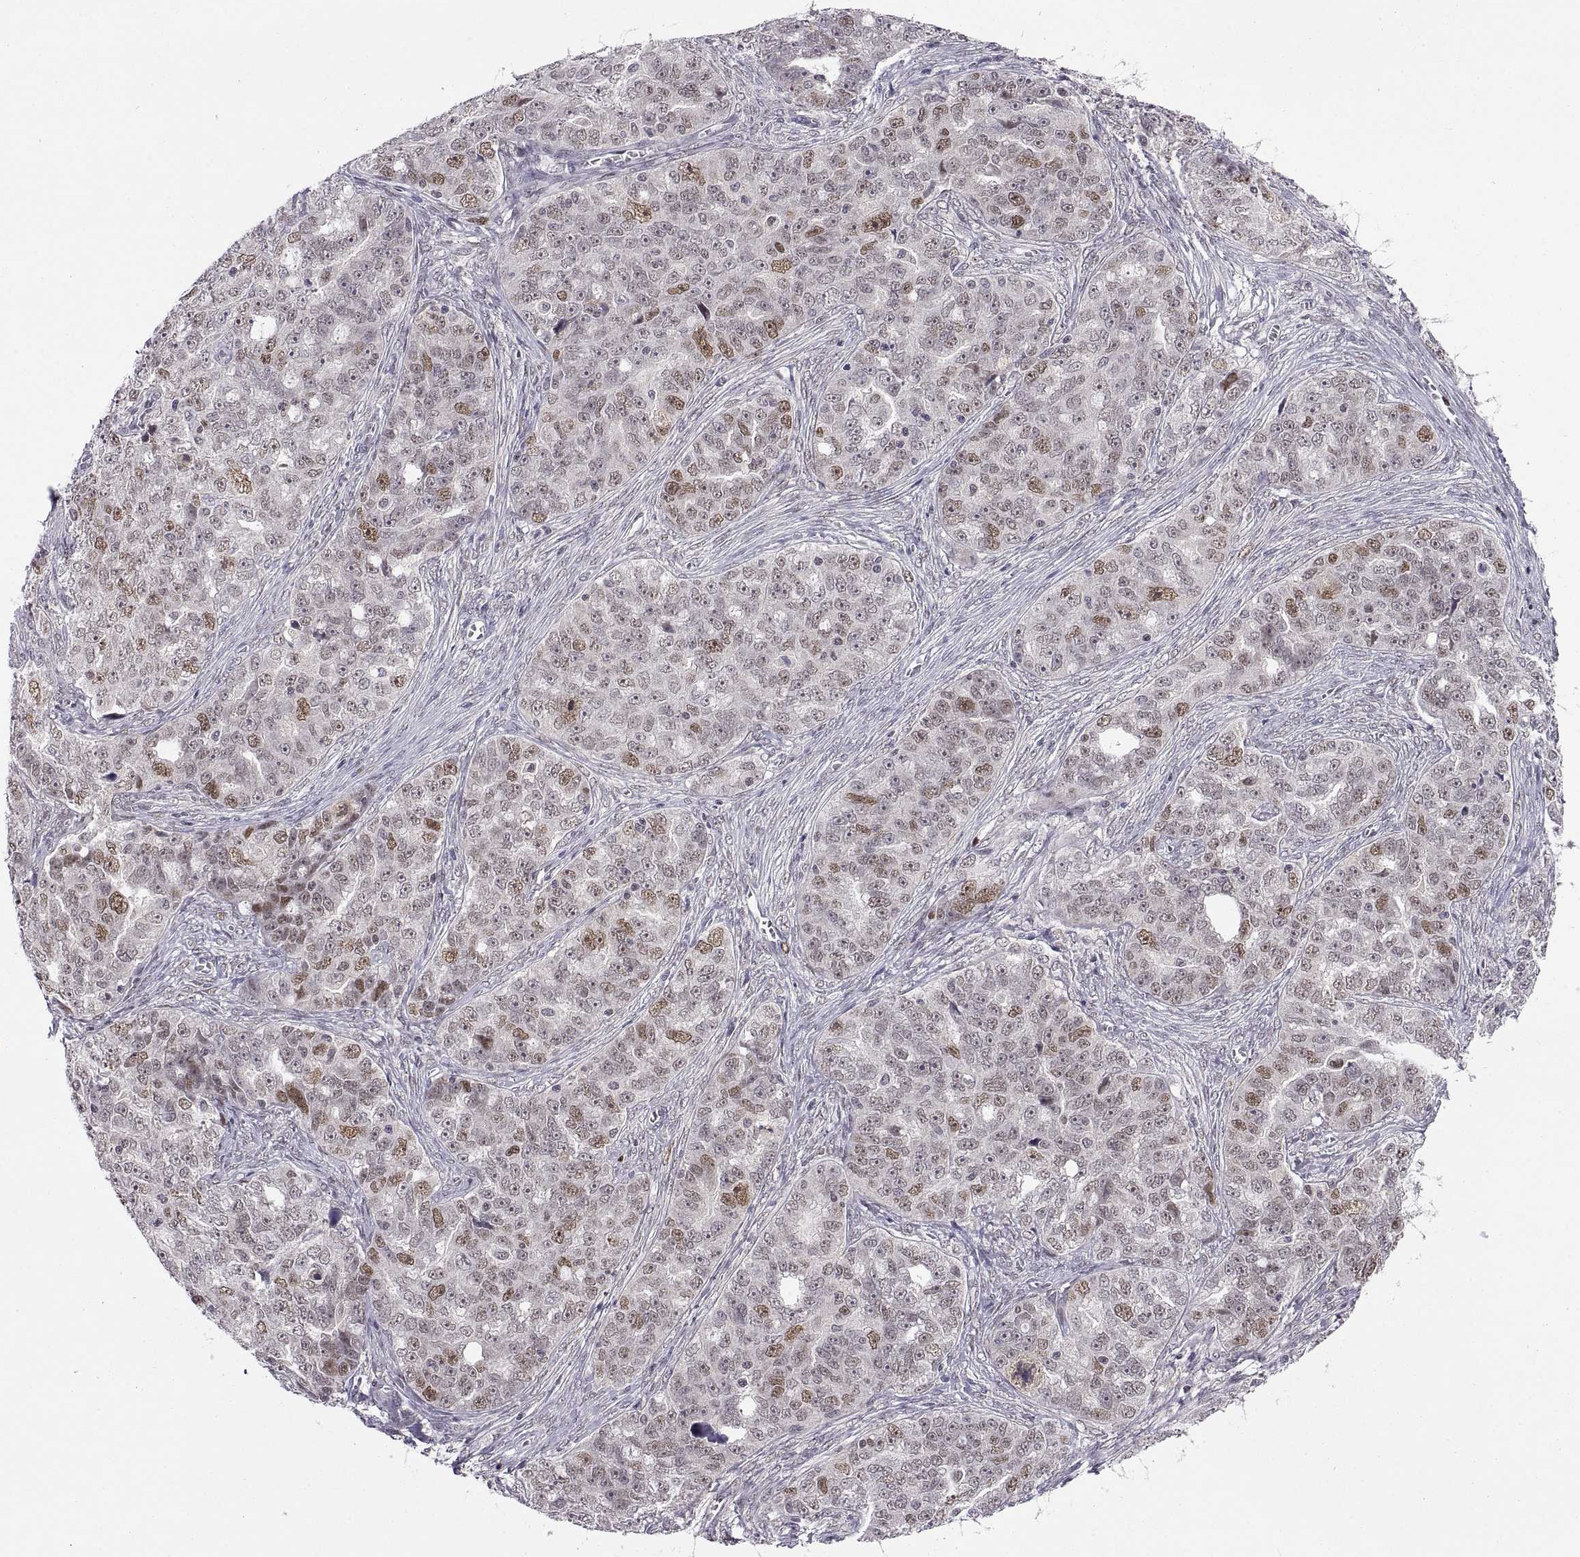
{"staining": {"intensity": "weak", "quantity": "<25%", "location": "nuclear"}, "tissue": "ovarian cancer", "cell_type": "Tumor cells", "image_type": "cancer", "snomed": [{"axis": "morphology", "description": "Cystadenocarcinoma, serous, NOS"}, {"axis": "topography", "description": "Ovary"}], "caption": "DAB (3,3'-diaminobenzidine) immunohistochemical staining of ovarian cancer (serous cystadenocarcinoma) displays no significant staining in tumor cells.", "gene": "CHFR", "patient": {"sex": "female", "age": 51}}